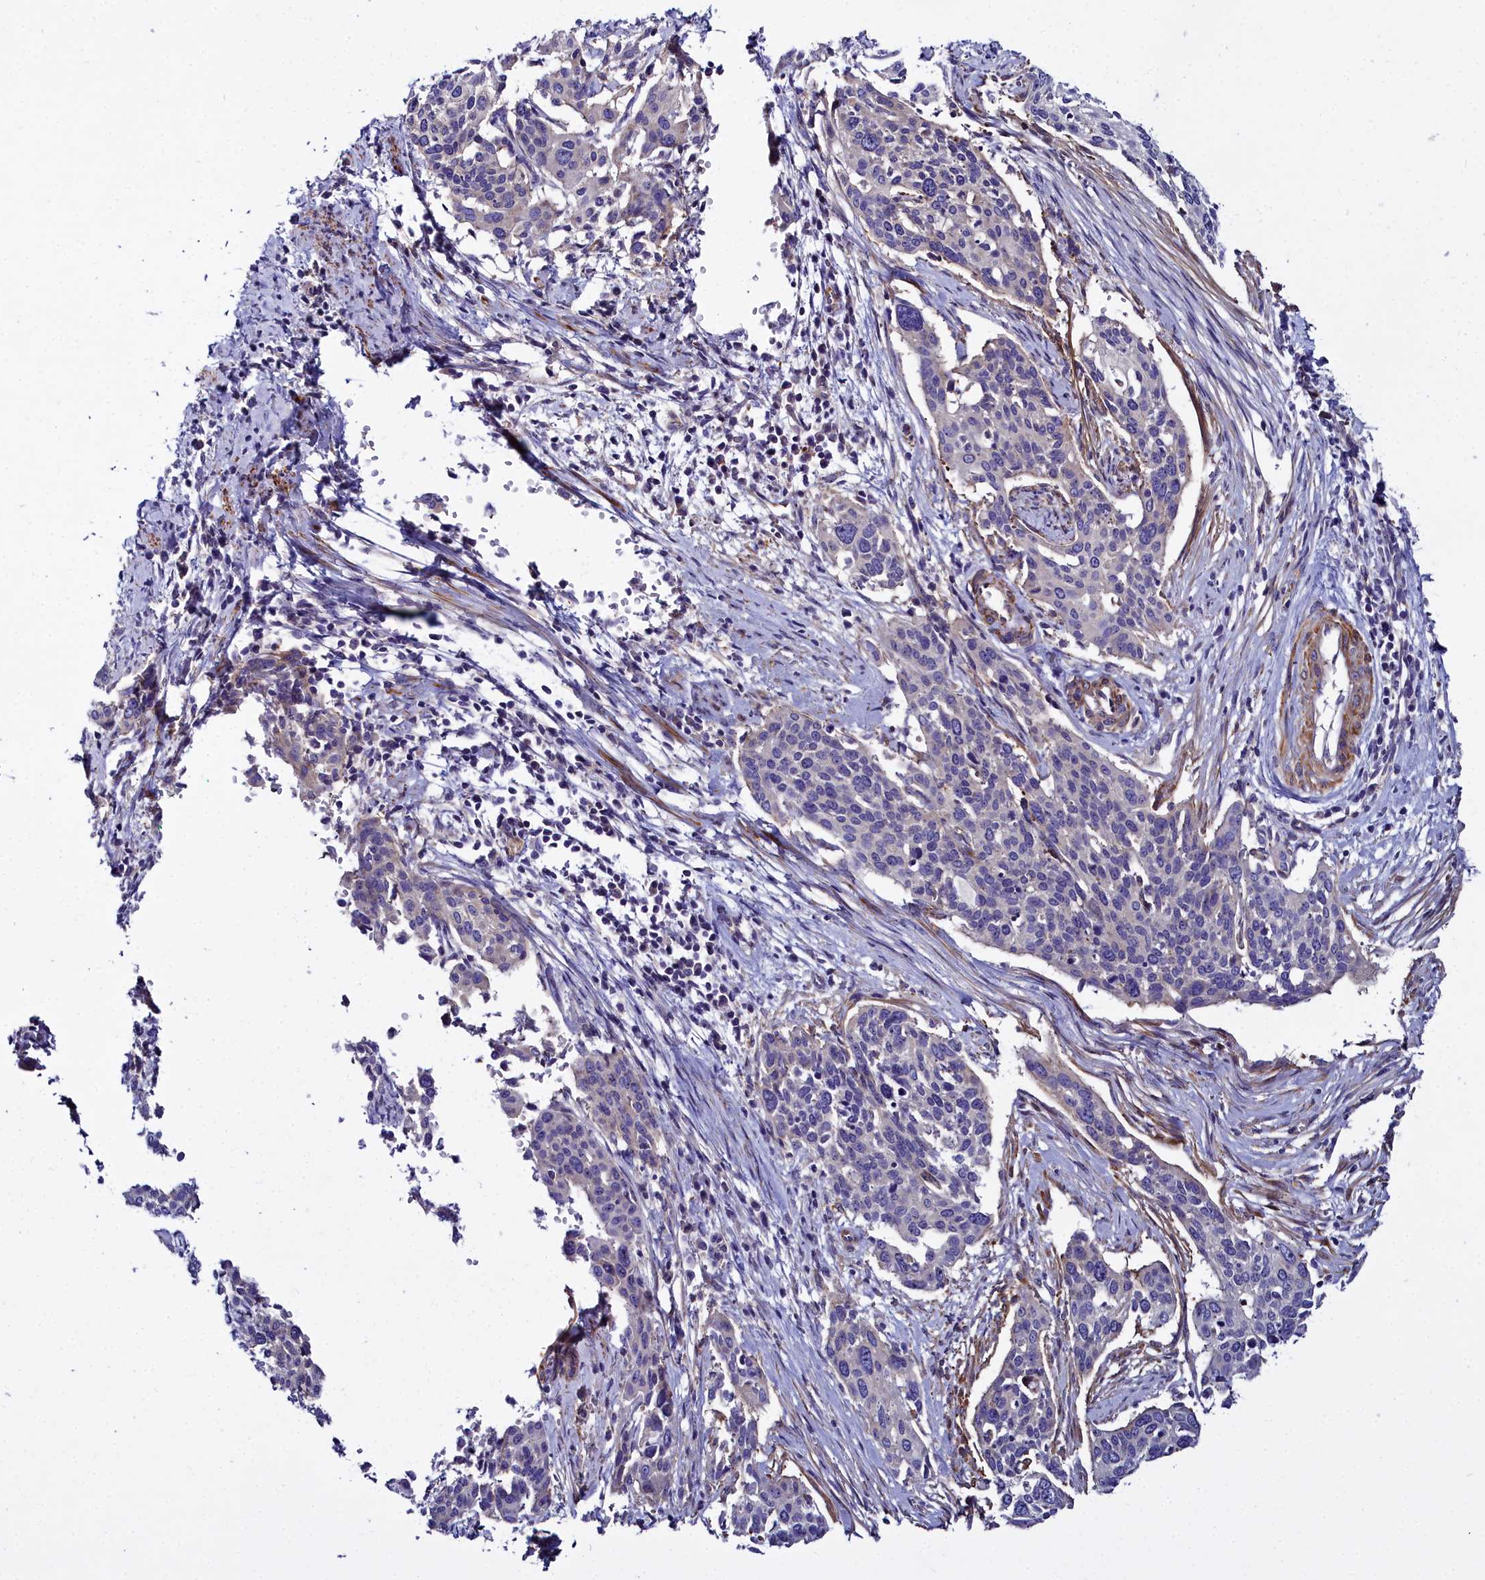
{"staining": {"intensity": "negative", "quantity": "none", "location": "none"}, "tissue": "cervical cancer", "cell_type": "Tumor cells", "image_type": "cancer", "snomed": [{"axis": "morphology", "description": "Squamous cell carcinoma, NOS"}, {"axis": "topography", "description": "Cervix"}], "caption": "This is an immunohistochemistry image of human cervical cancer. There is no positivity in tumor cells.", "gene": "FADS3", "patient": {"sex": "female", "age": 44}}